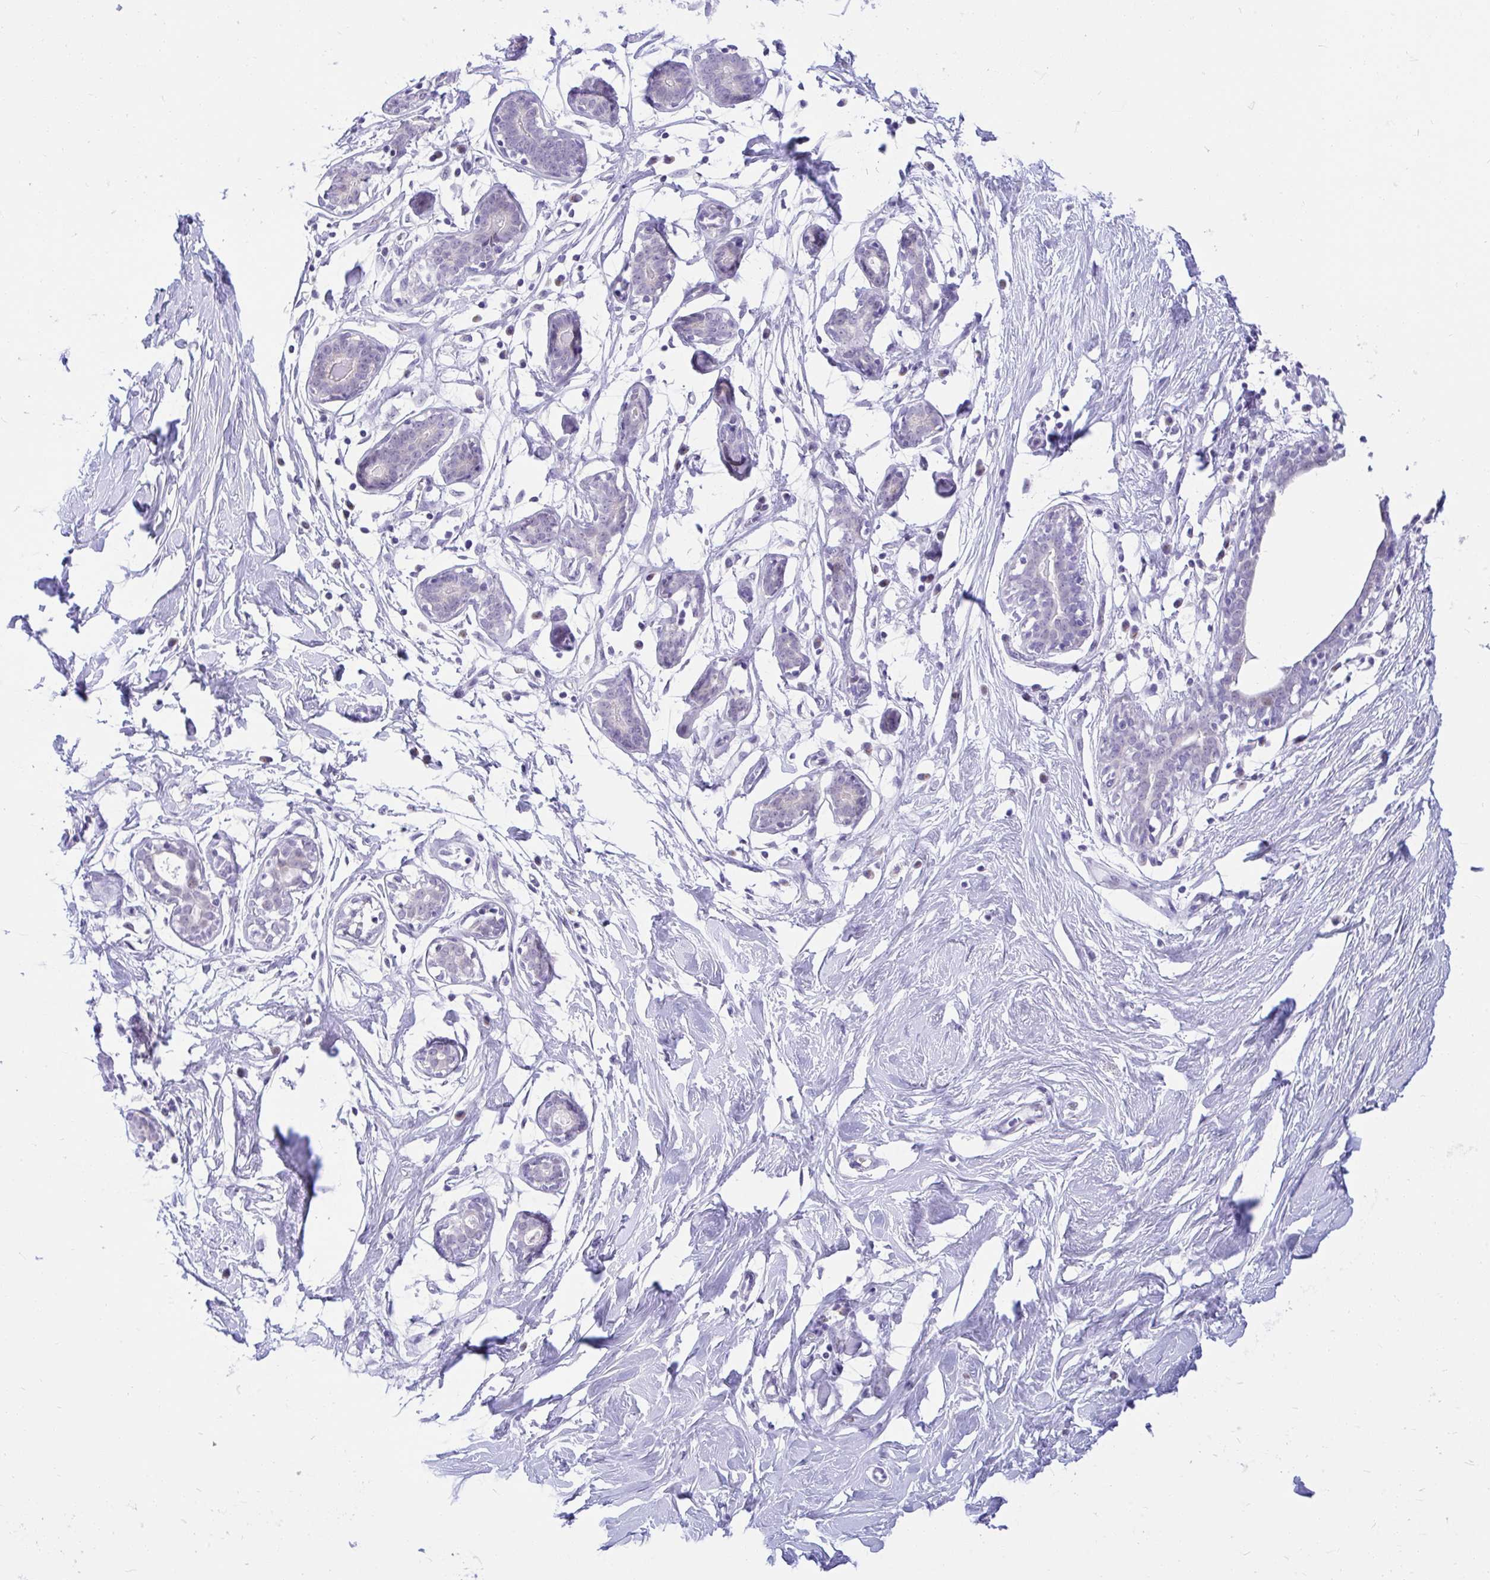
{"staining": {"intensity": "negative", "quantity": "none", "location": "none"}, "tissue": "breast", "cell_type": "Adipocytes", "image_type": "normal", "snomed": [{"axis": "morphology", "description": "Normal tissue, NOS"}, {"axis": "topography", "description": "Breast"}], "caption": "Immunohistochemical staining of benign breast demonstrates no significant expression in adipocytes. The staining was performed using DAB to visualize the protein expression in brown, while the nuclei were stained in blue with hematoxylin (Magnification: 20x).", "gene": "GLB1L2", "patient": {"sex": "female", "age": 27}}